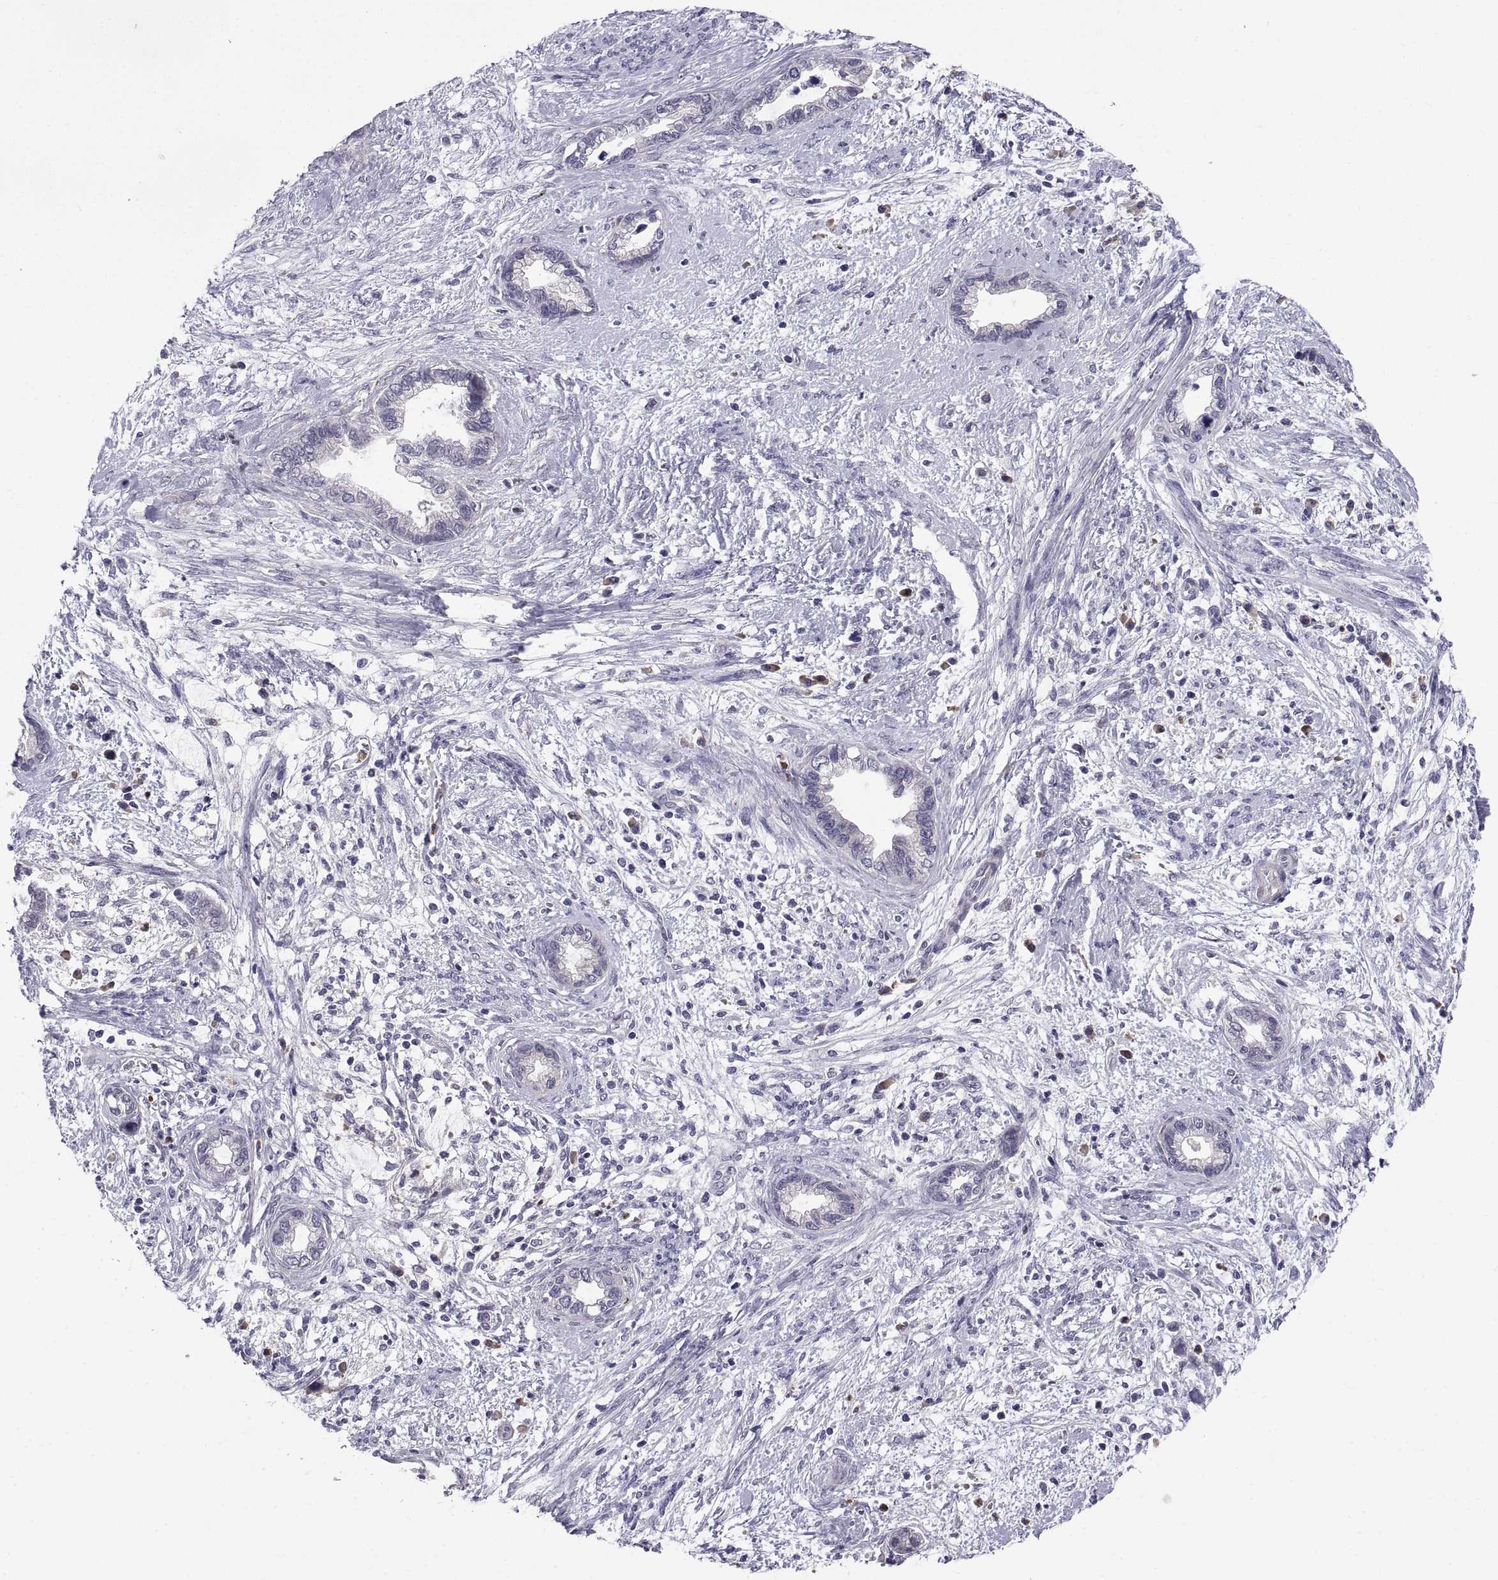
{"staining": {"intensity": "negative", "quantity": "none", "location": "none"}, "tissue": "cervical cancer", "cell_type": "Tumor cells", "image_type": "cancer", "snomed": [{"axis": "morphology", "description": "Adenocarcinoma, NOS"}, {"axis": "topography", "description": "Cervix"}], "caption": "The photomicrograph shows no significant staining in tumor cells of cervical cancer (adenocarcinoma).", "gene": "PKP1", "patient": {"sex": "female", "age": 62}}